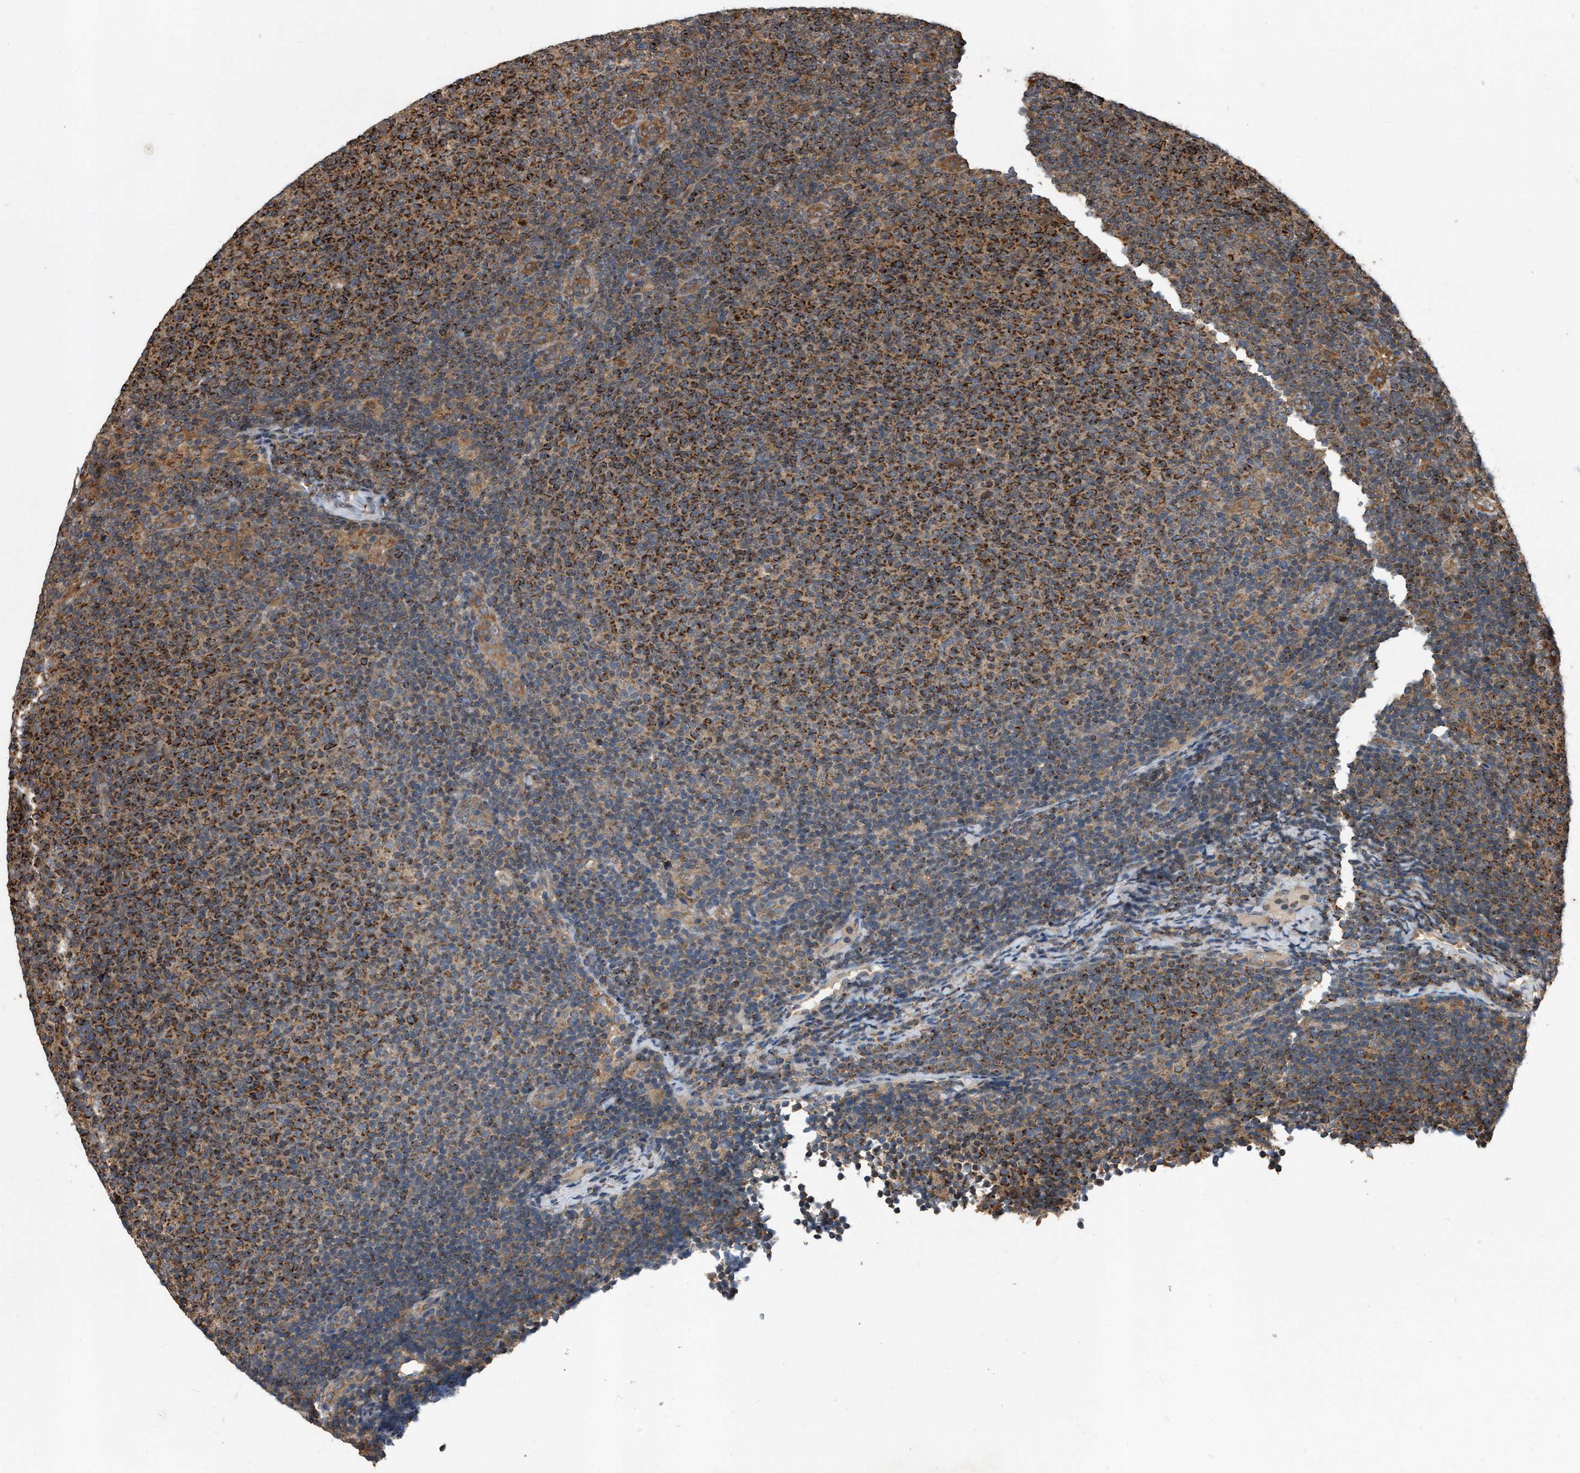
{"staining": {"intensity": "strong", "quantity": ">75%", "location": "cytoplasmic/membranous"}, "tissue": "lymphoma", "cell_type": "Tumor cells", "image_type": "cancer", "snomed": [{"axis": "morphology", "description": "Malignant lymphoma, non-Hodgkin's type, Low grade"}, {"axis": "topography", "description": "Lymph node"}], "caption": "Lymphoma tissue demonstrates strong cytoplasmic/membranous expression in approximately >75% of tumor cells", "gene": "FAM136A", "patient": {"sex": "male", "age": 66}}